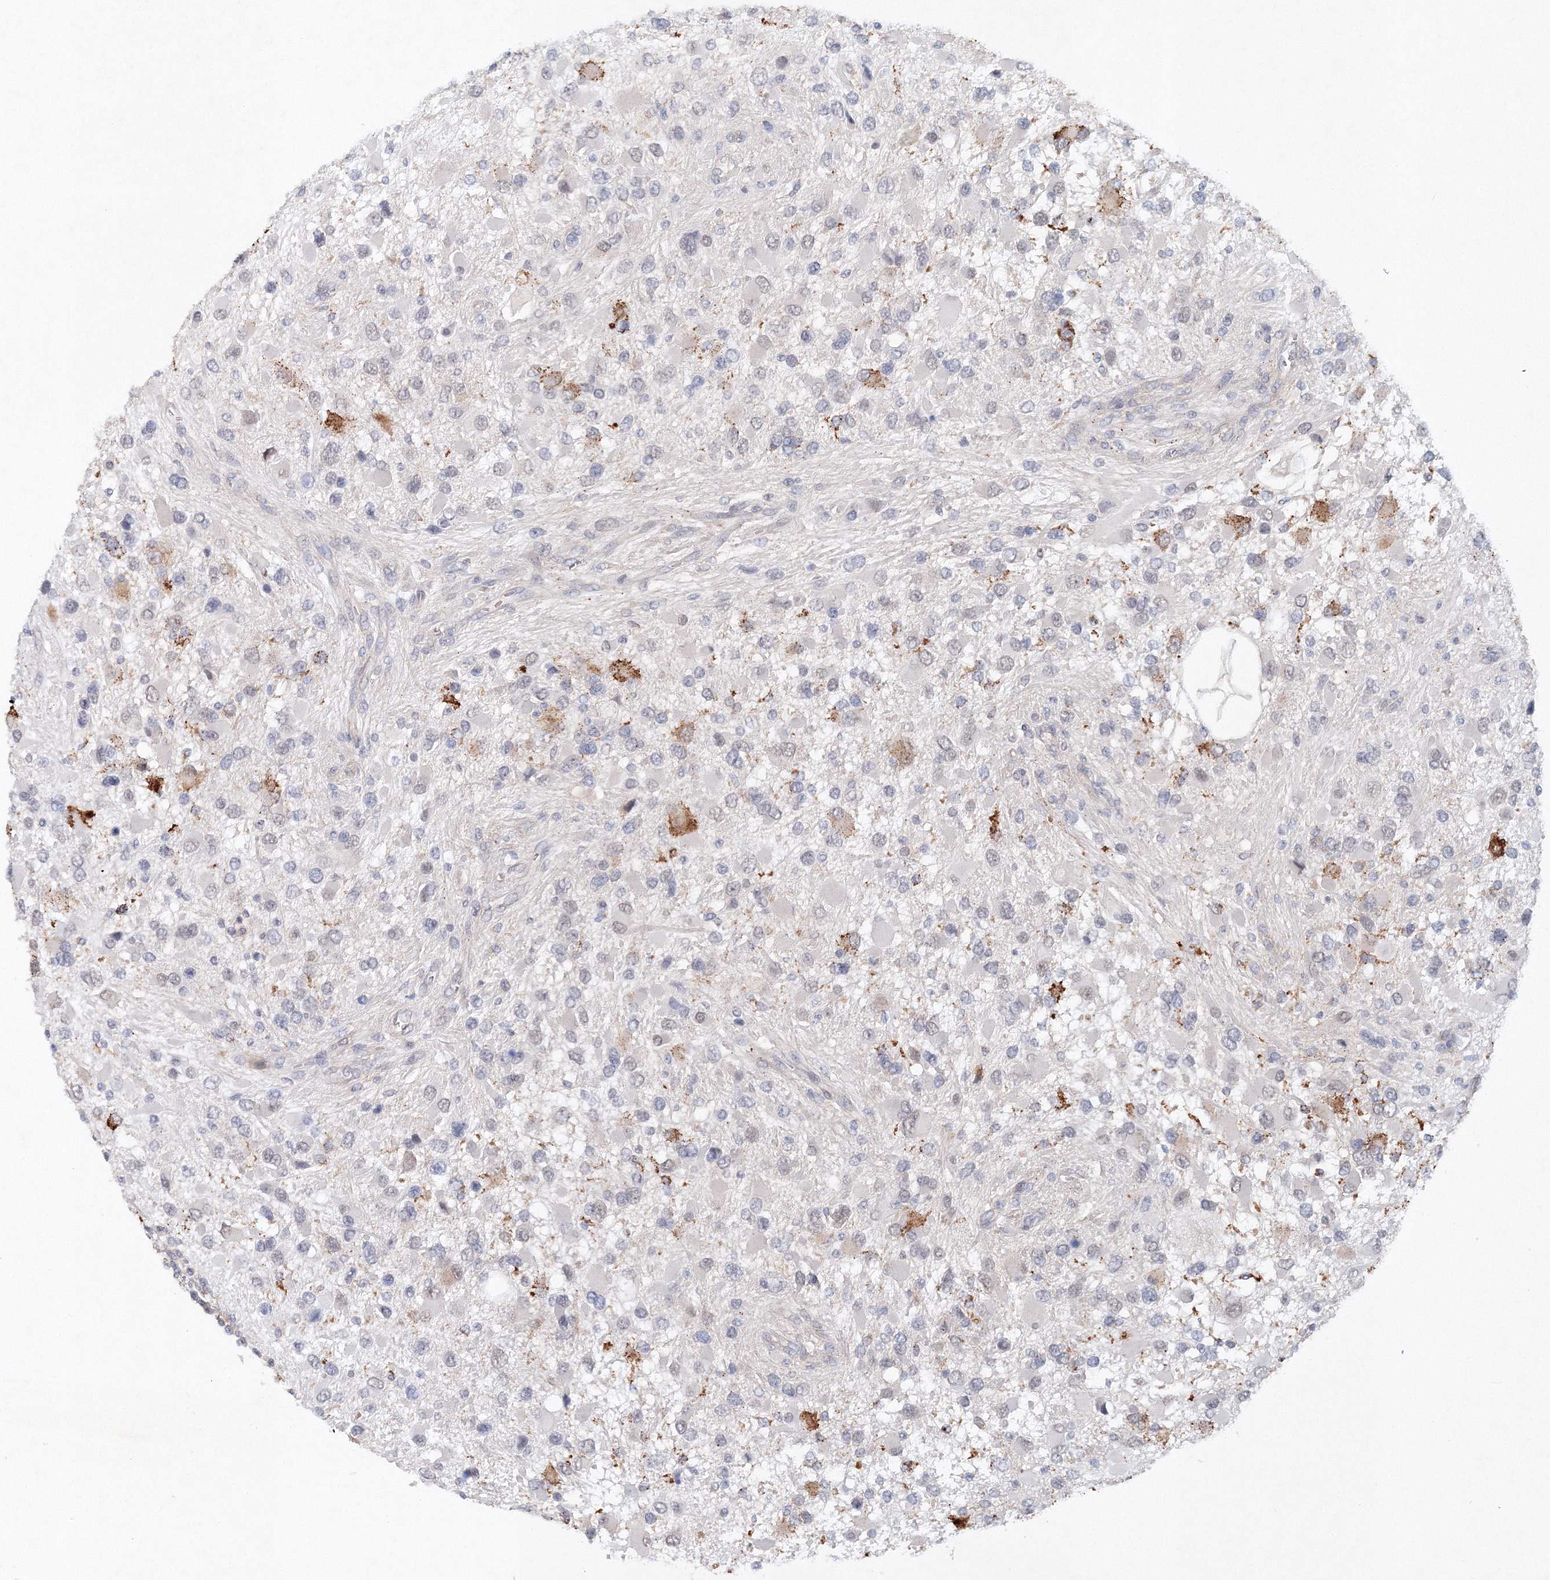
{"staining": {"intensity": "negative", "quantity": "none", "location": "none"}, "tissue": "glioma", "cell_type": "Tumor cells", "image_type": "cancer", "snomed": [{"axis": "morphology", "description": "Glioma, malignant, High grade"}, {"axis": "topography", "description": "Brain"}], "caption": "Immunohistochemistry (IHC) micrograph of neoplastic tissue: human glioma stained with DAB reveals no significant protein positivity in tumor cells.", "gene": "SH3BP5", "patient": {"sex": "male", "age": 53}}